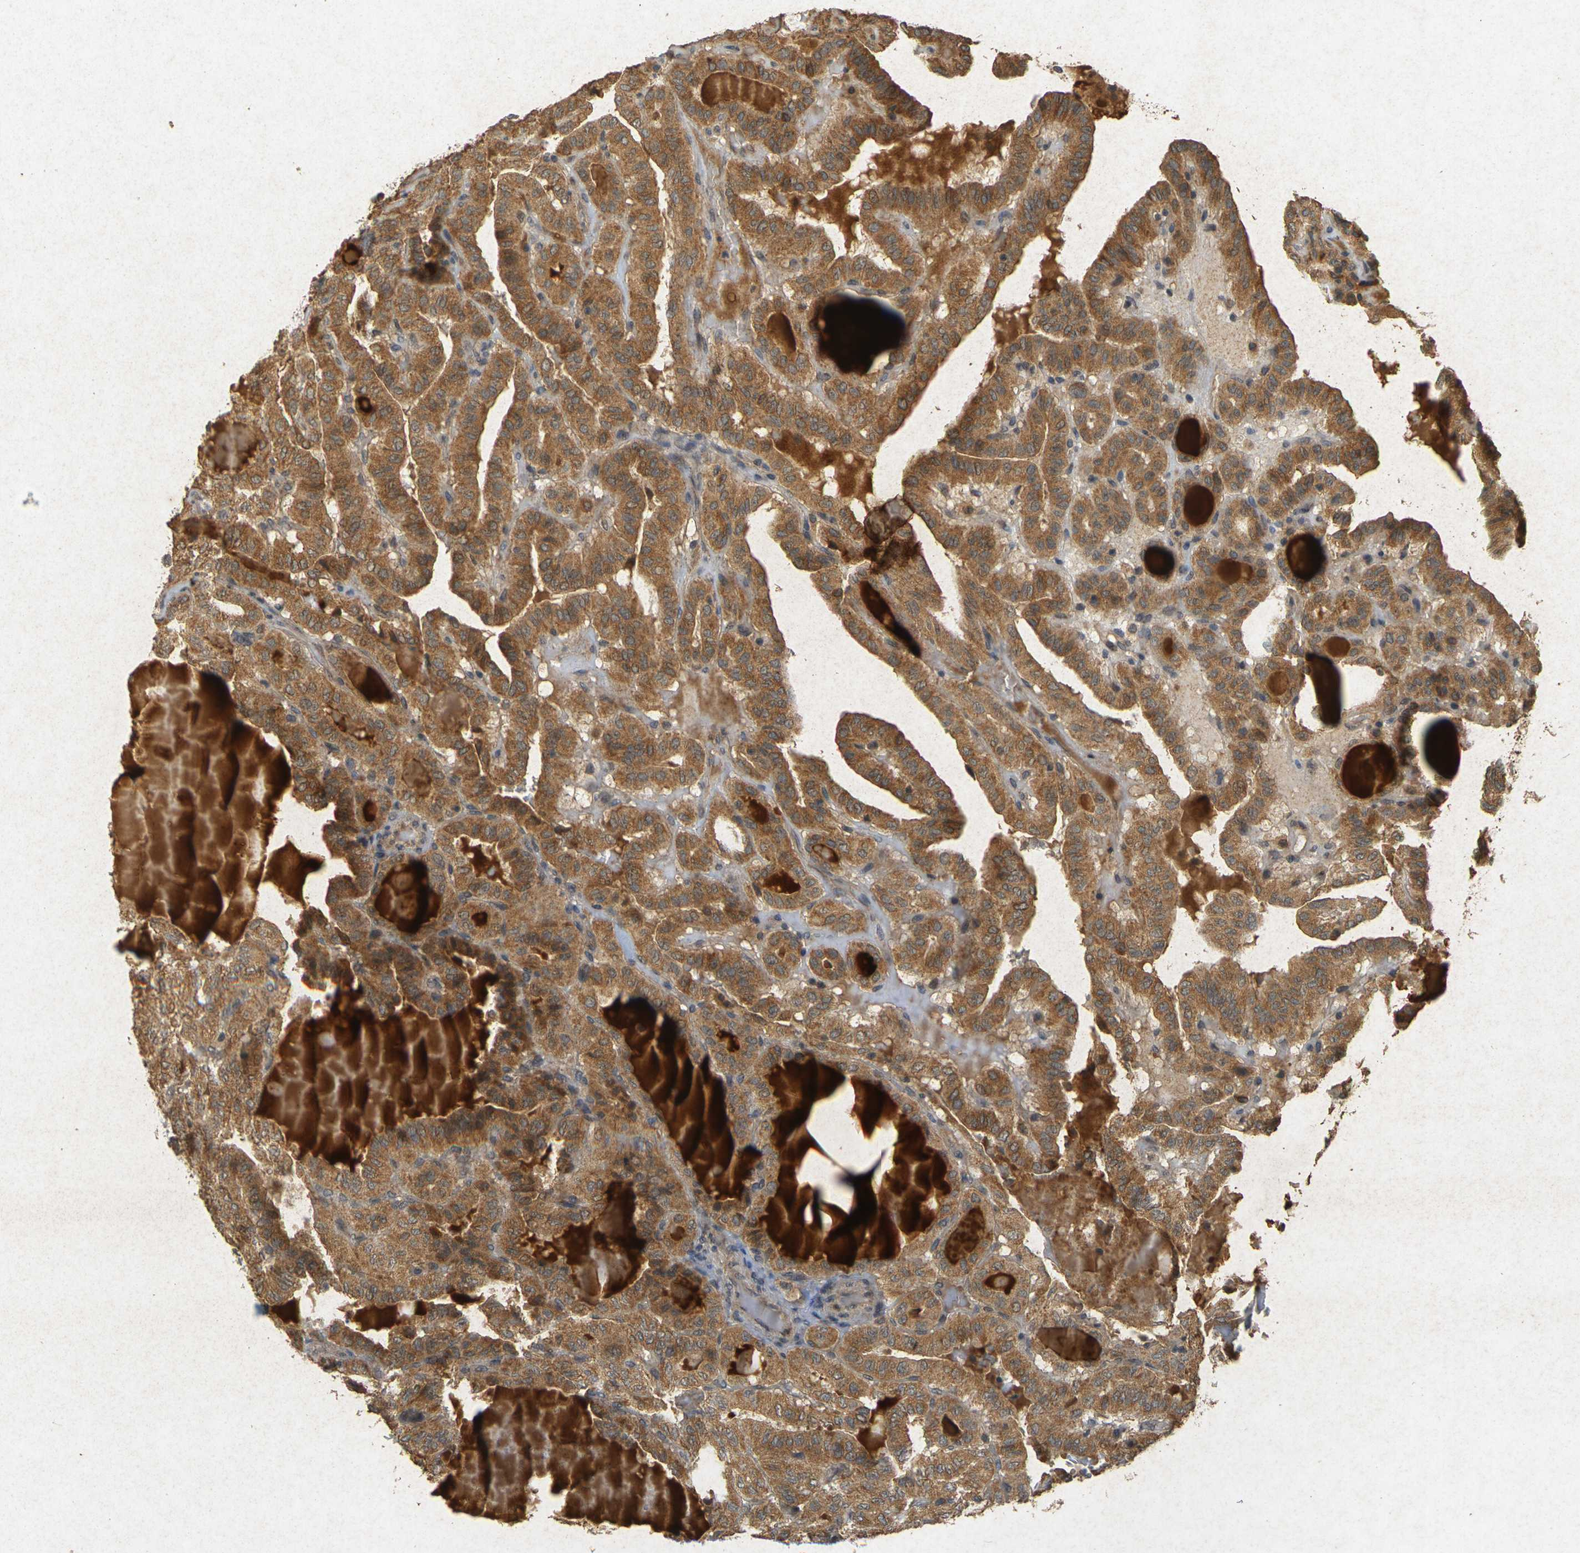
{"staining": {"intensity": "moderate", "quantity": ">75%", "location": "cytoplasmic/membranous"}, "tissue": "thyroid cancer", "cell_type": "Tumor cells", "image_type": "cancer", "snomed": [{"axis": "morphology", "description": "Papillary adenocarcinoma, NOS"}, {"axis": "topography", "description": "Thyroid gland"}], "caption": "Immunohistochemical staining of thyroid cancer shows medium levels of moderate cytoplasmic/membranous staining in approximately >75% of tumor cells.", "gene": "ERN1", "patient": {"sex": "male", "age": 77}}